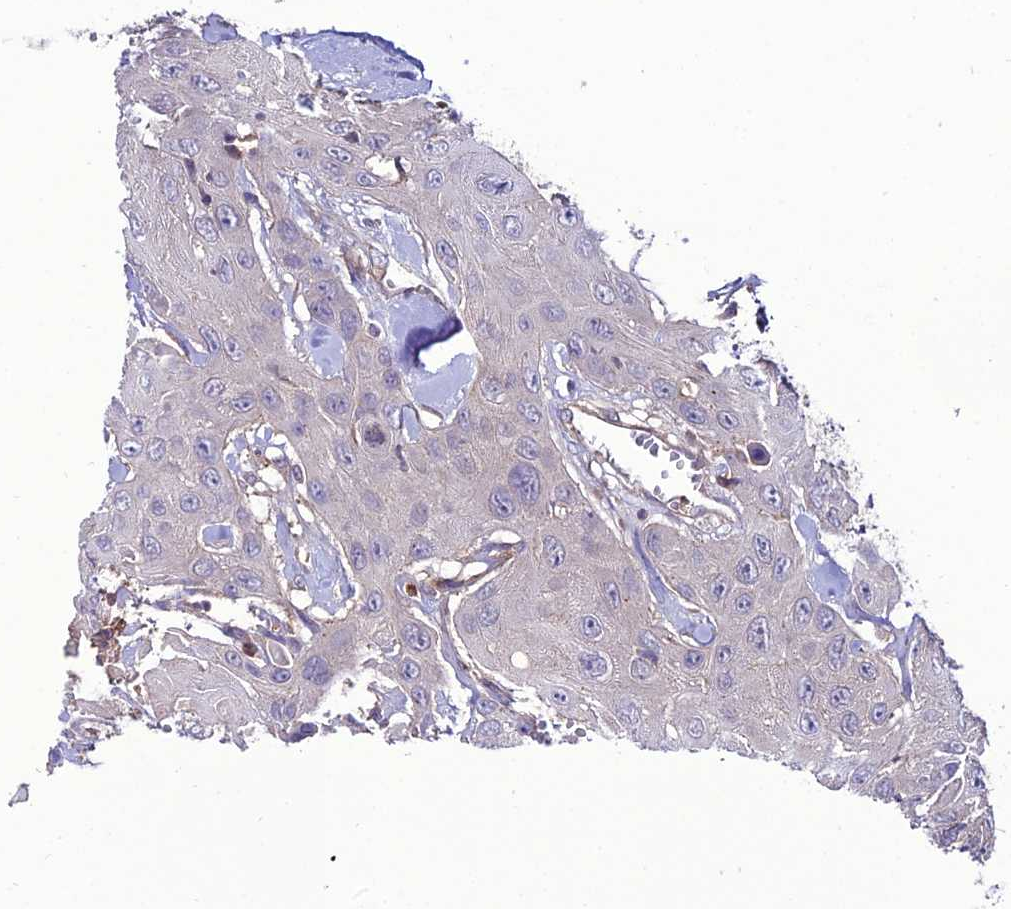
{"staining": {"intensity": "negative", "quantity": "none", "location": "none"}, "tissue": "head and neck cancer", "cell_type": "Tumor cells", "image_type": "cancer", "snomed": [{"axis": "morphology", "description": "Squamous cell carcinoma, NOS"}, {"axis": "topography", "description": "Head-Neck"}], "caption": "This is a micrograph of IHC staining of squamous cell carcinoma (head and neck), which shows no expression in tumor cells.", "gene": "PPIL3", "patient": {"sex": "male", "age": 81}}